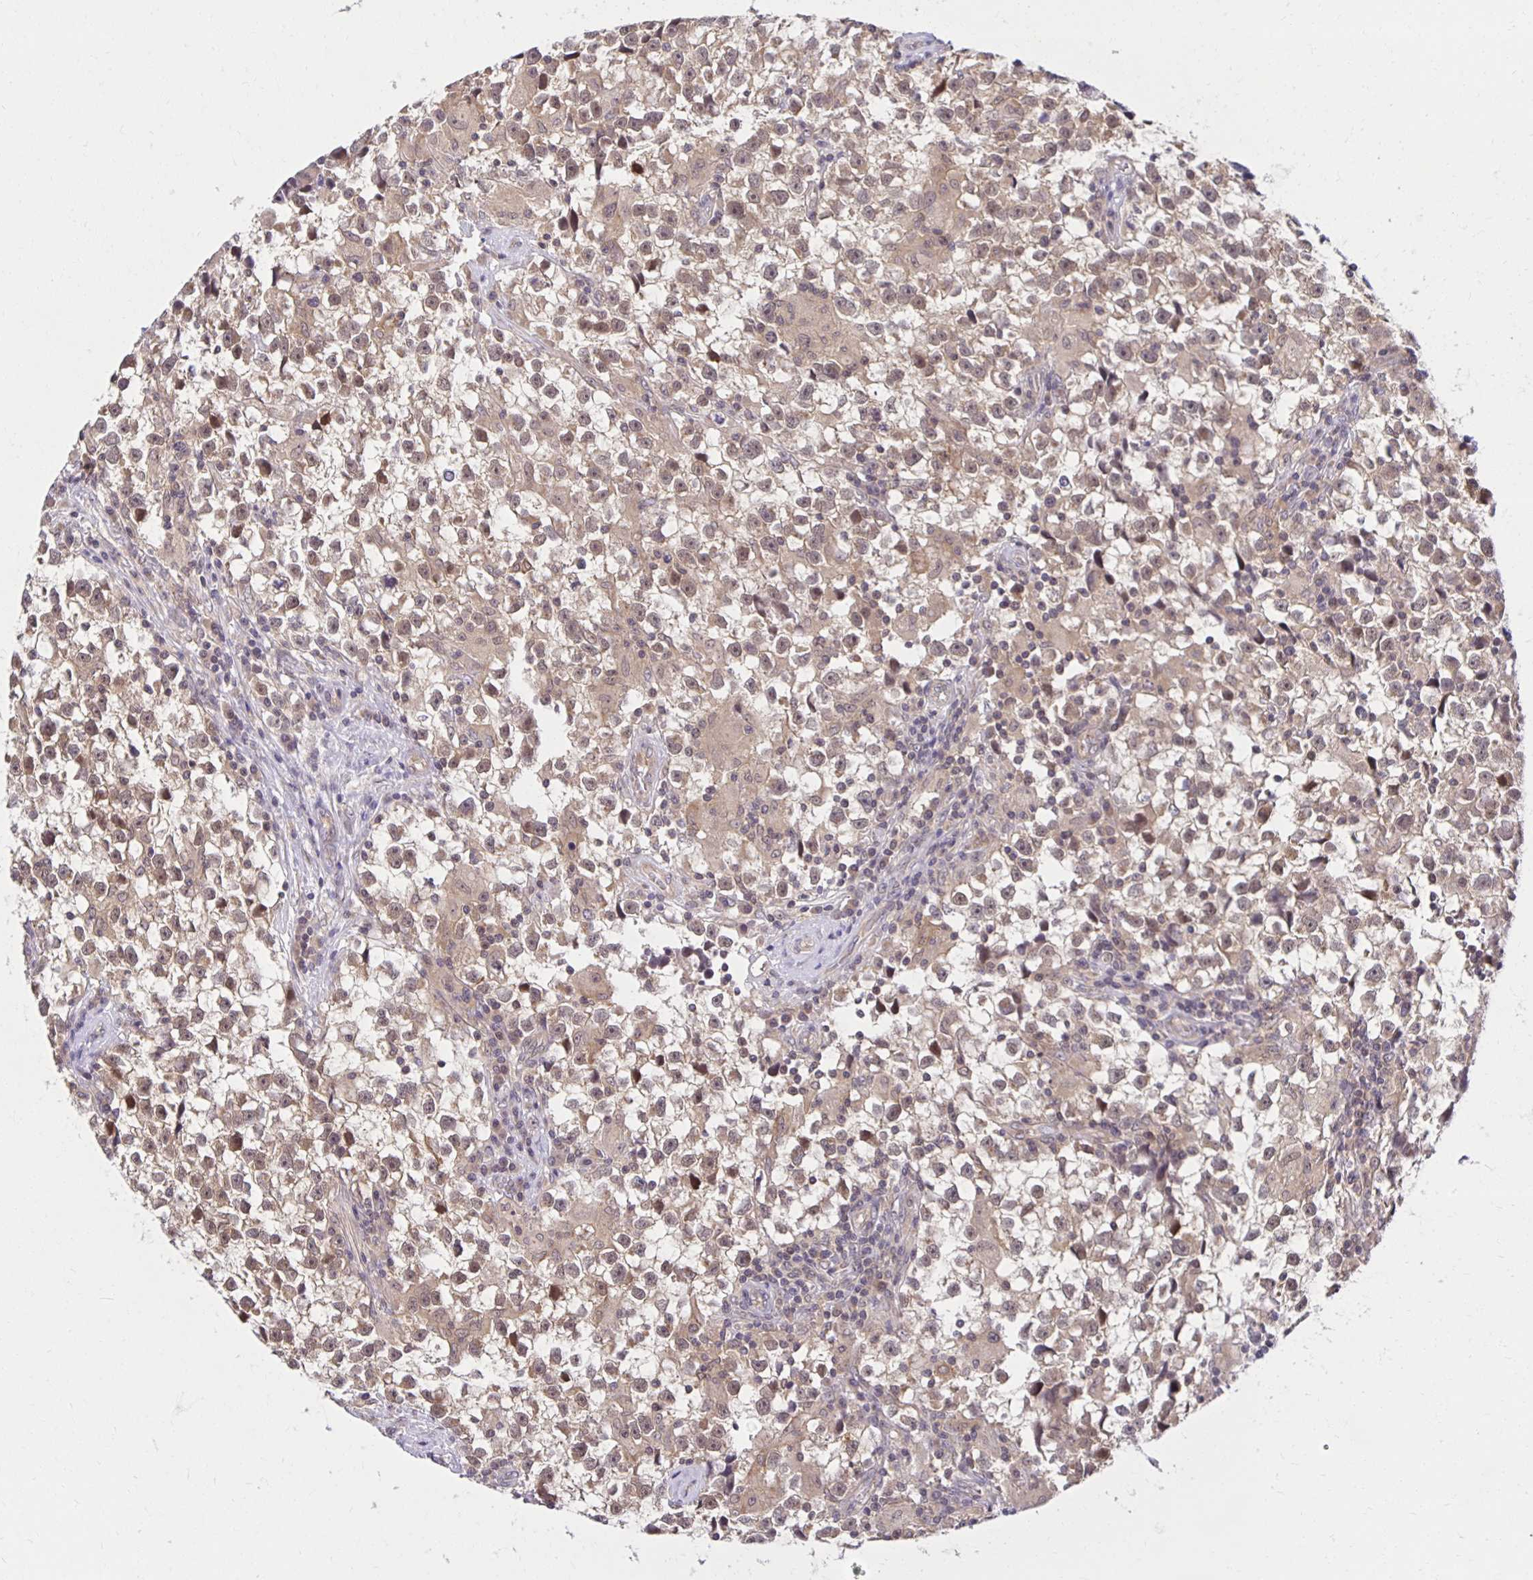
{"staining": {"intensity": "weak", "quantity": ">75%", "location": "cytoplasmic/membranous,nuclear"}, "tissue": "testis cancer", "cell_type": "Tumor cells", "image_type": "cancer", "snomed": [{"axis": "morphology", "description": "Seminoma, NOS"}, {"axis": "topography", "description": "Testis"}], "caption": "A brown stain shows weak cytoplasmic/membranous and nuclear expression of a protein in human testis cancer tumor cells.", "gene": "MIEN1", "patient": {"sex": "male", "age": 31}}